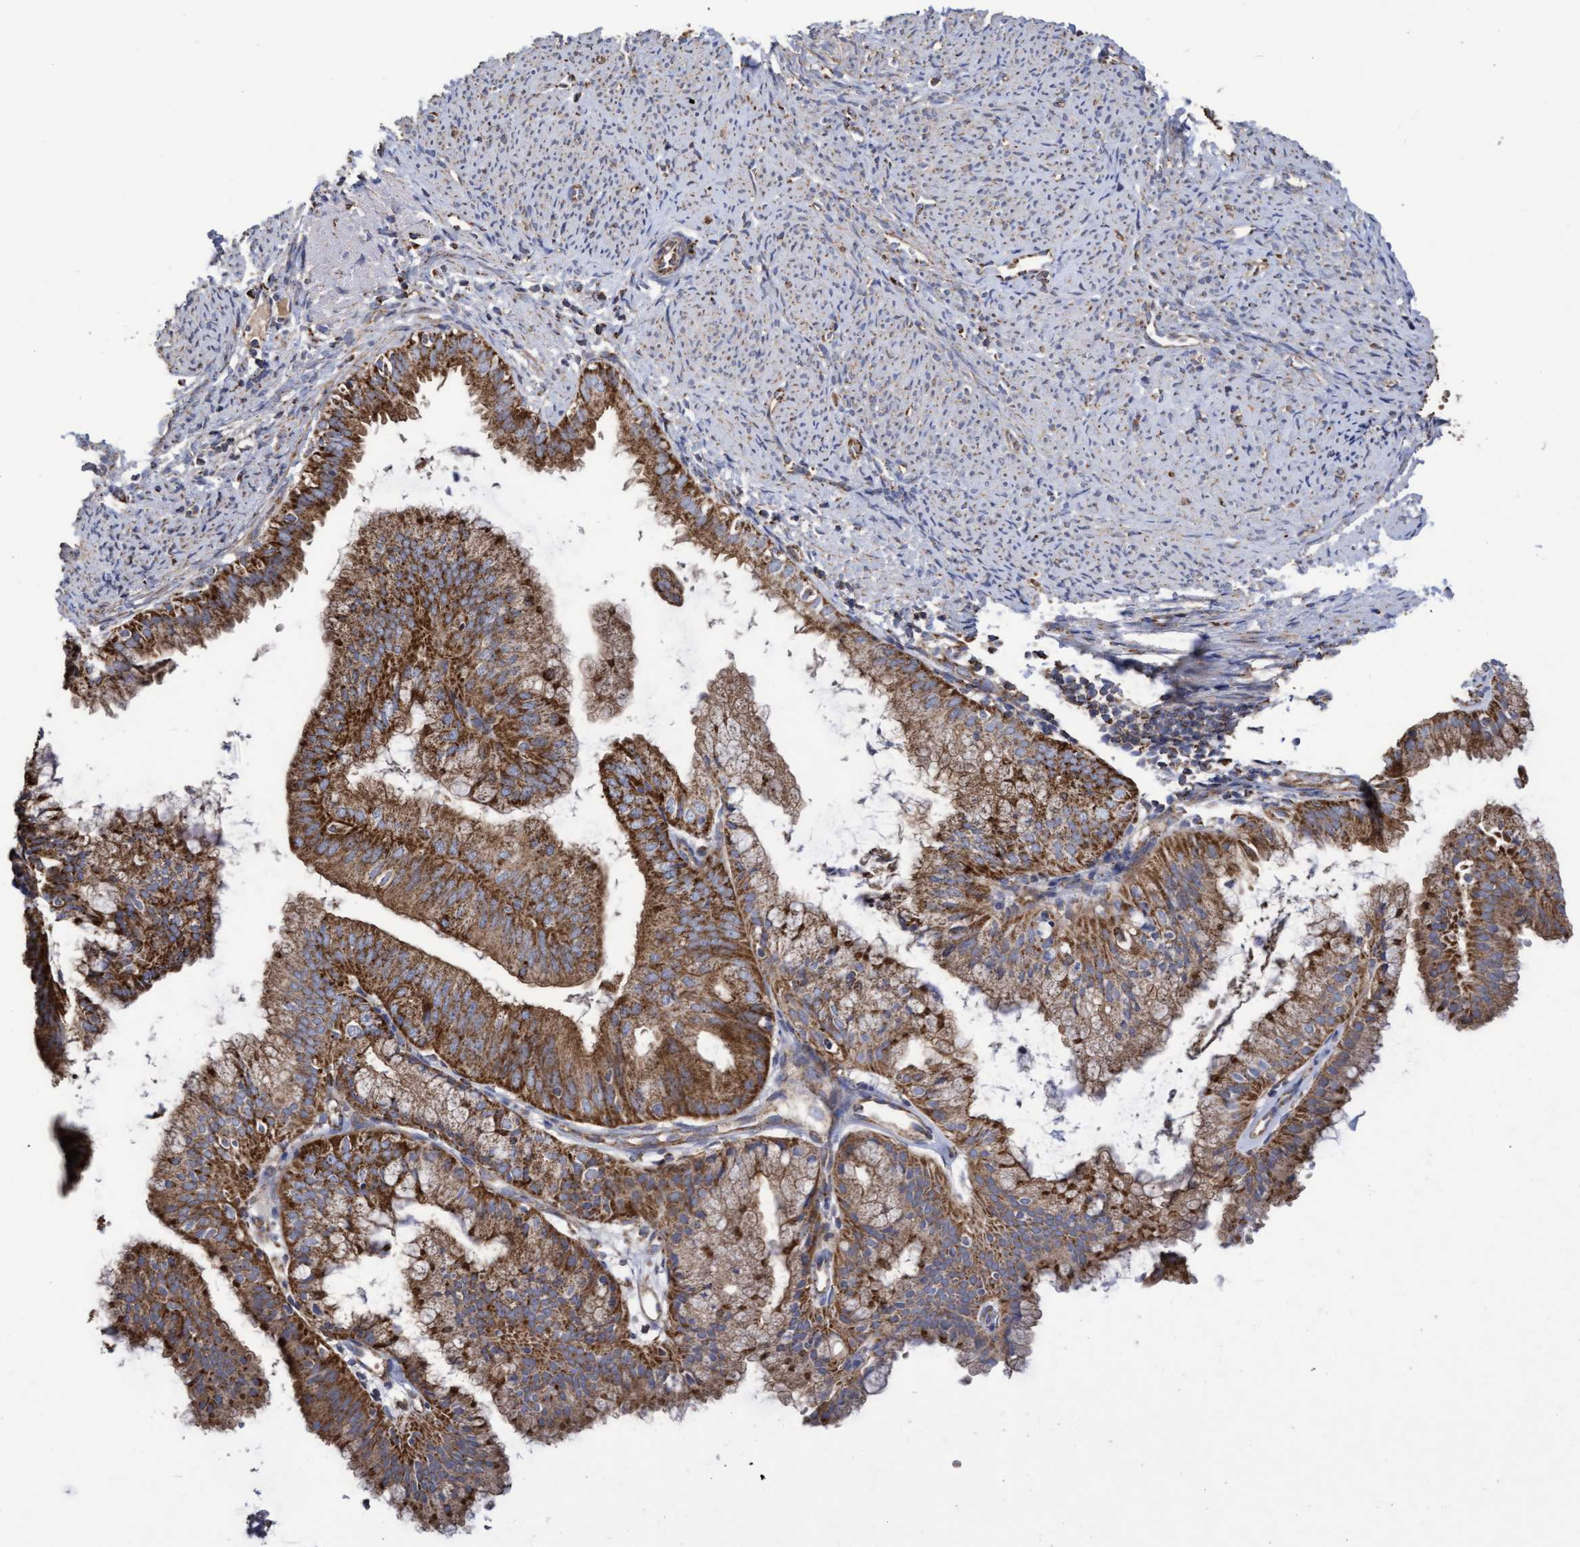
{"staining": {"intensity": "strong", "quantity": ">75%", "location": "cytoplasmic/membranous"}, "tissue": "endometrial cancer", "cell_type": "Tumor cells", "image_type": "cancer", "snomed": [{"axis": "morphology", "description": "Adenocarcinoma, NOS"}, {"axis": "topography", "description": "Endometrium"}], "caption": "Immunohistochemical staining of human endometrial cancer (adenocarcinoma) demonstrates strong cytoplasmic/membranous protein expression in approximately >75% of tumor cells.", "gene": "COBL", "patient": {"sex": "female", "age": 63}}